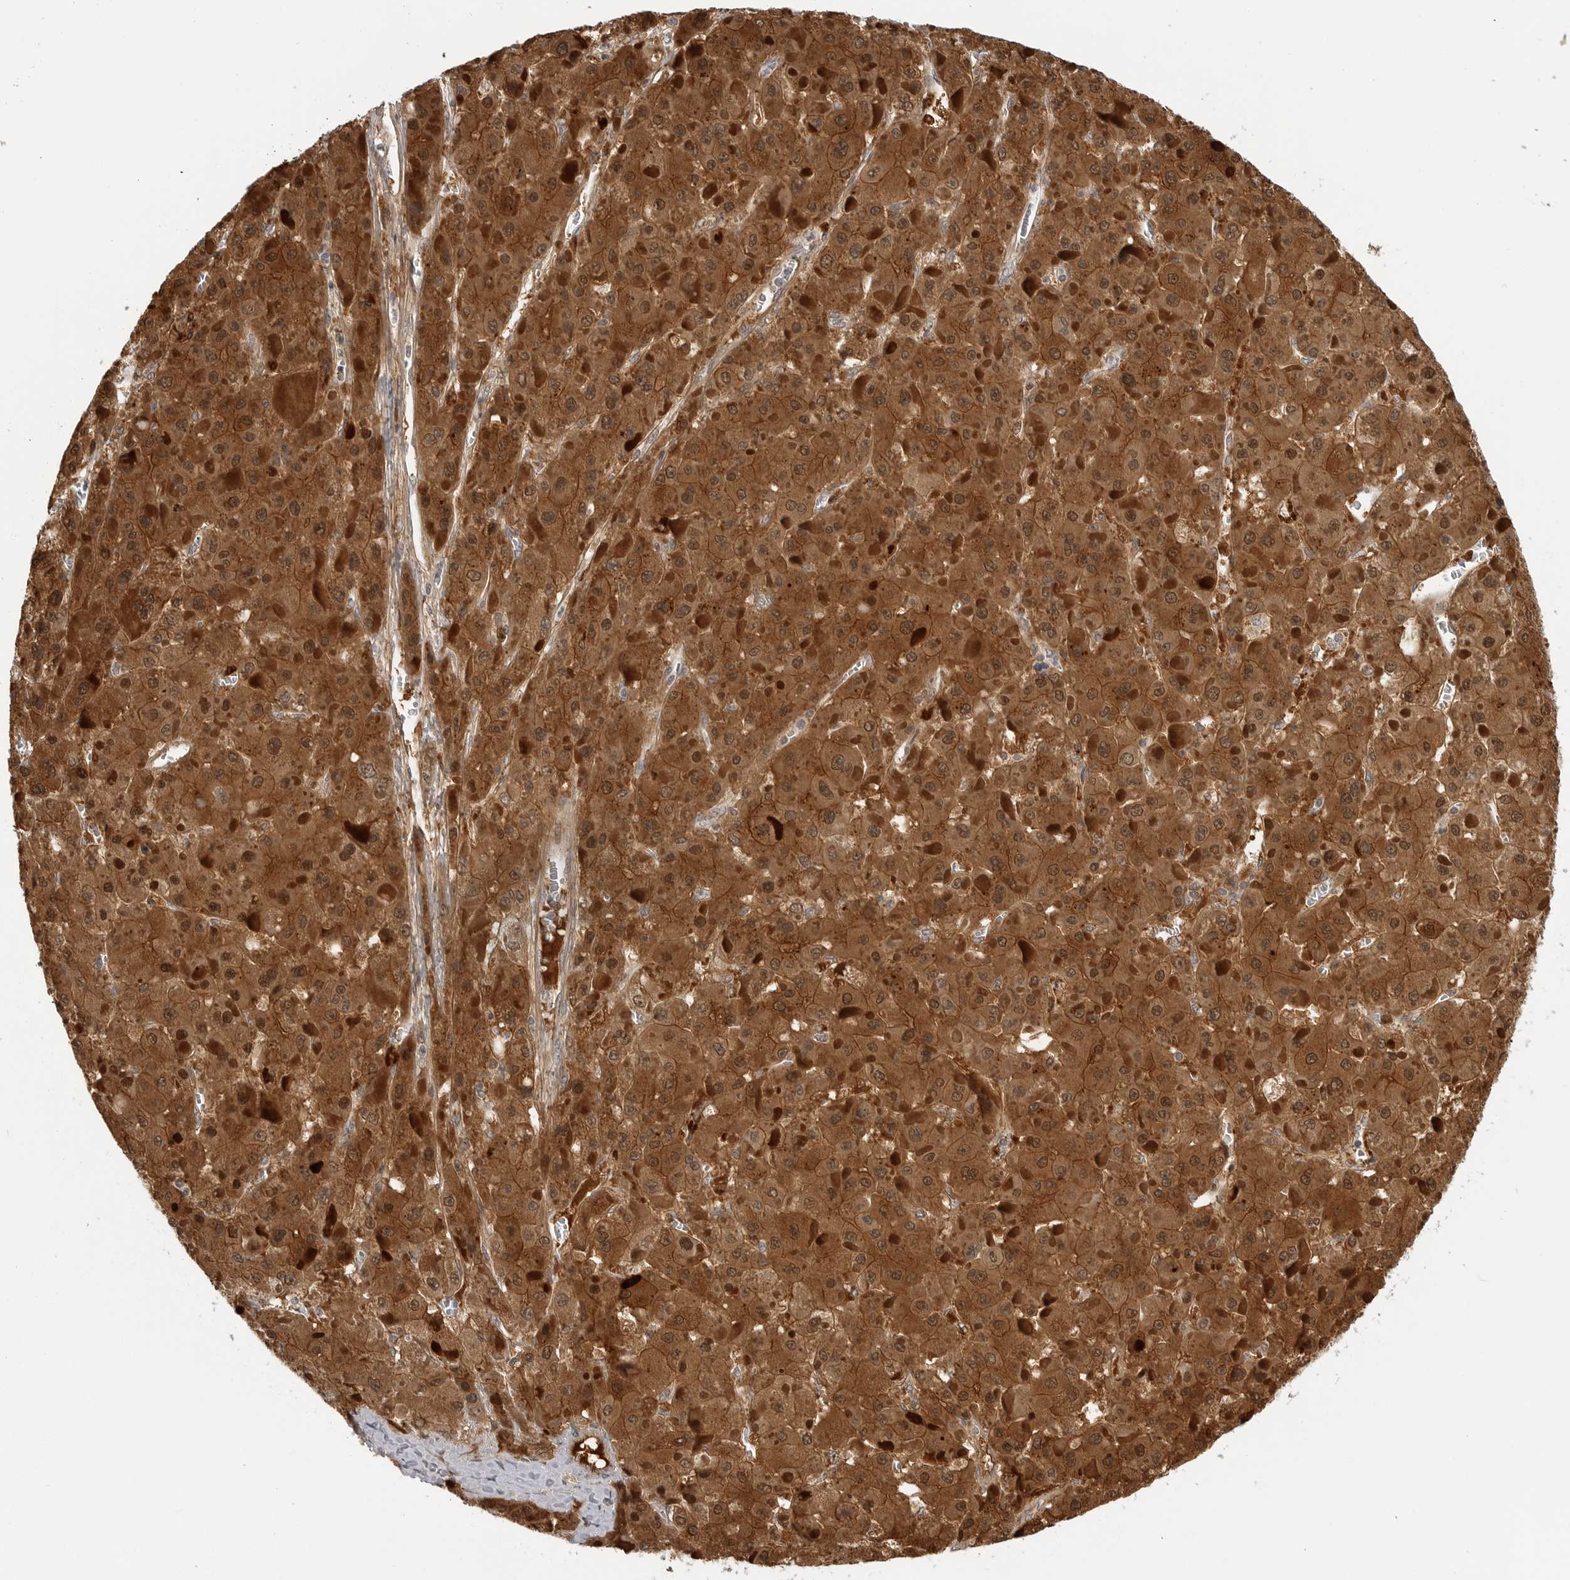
{"staining": {"intensity": "strong", "quantity": ">75%", "location": "cytoplasmic/membranous,nuclear"}, "tissue": "liver cancer", "cell_type": "Tumor cells", "image_type": "cancer", "snomed": [{"axis": "morphology", "description": "Carcinoma, Hepatocellular, NOS"}, {"axis": "topography", "description": "Liver"}], "caption": "IHC photomicrograph of neoplastic tissue: human hepatocellular carcinoma (liver) stained using IHC reveals high levels of strong protein expression localized specifically in the cytoplasmic/membranous and nuclear of tumor cells, appearing as a cytoplasmic/membranous and nuclear brown color.", "gene": "CTIF", "patient": {"sex": "female", "age": 73}}